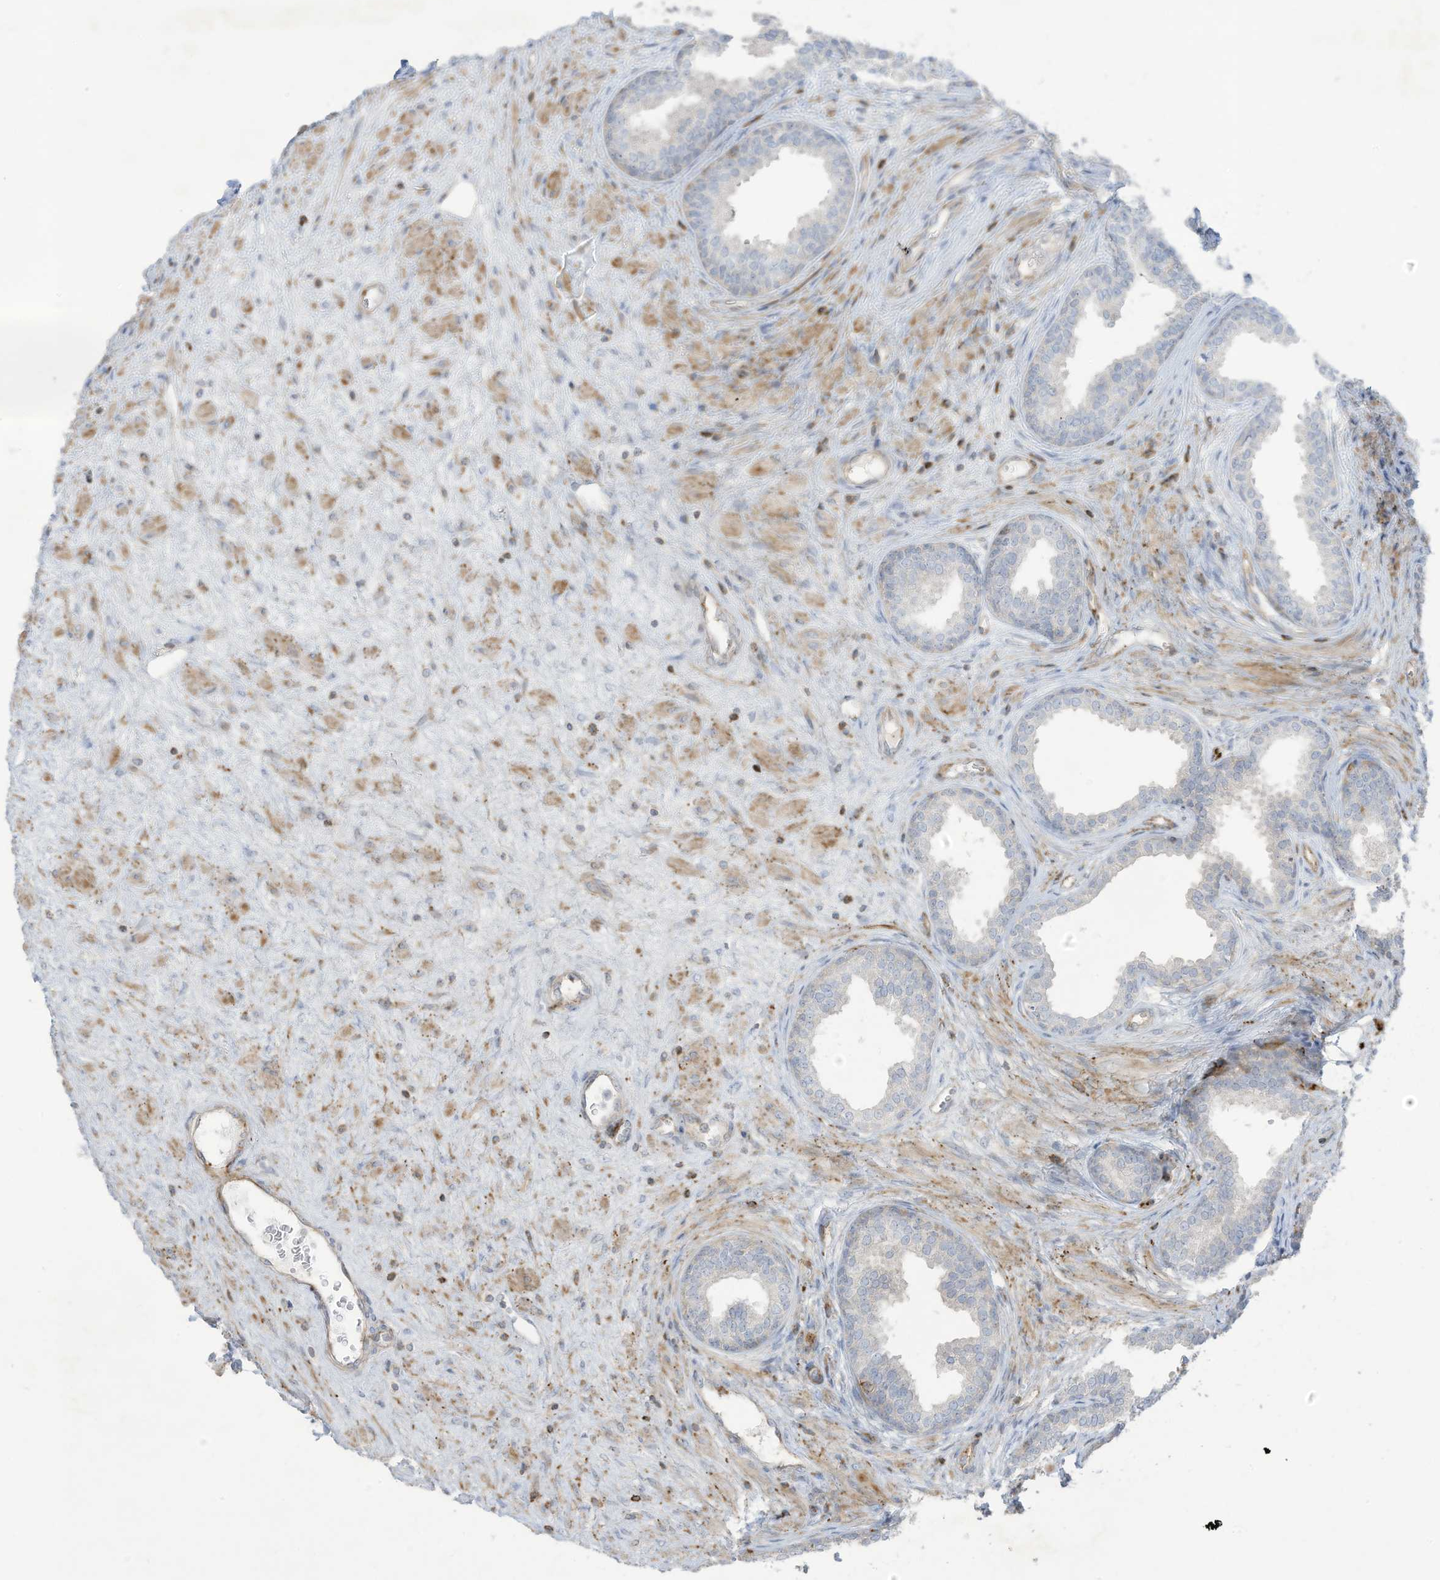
{"staining": {"intensity": "negative", "quantity": "none", "location": "none"}, "tissue": "prostate", "cell_type": "Glandular cells", "image_type": "normal", "snomed": [{"axis": "morphology", "description": "Normal tissue, NOS"}, {"axis": "topography", "description": "Prostate"}], "caption": "There is no significant staining in glandular cells of prostate. Brightfield microscopy of immunohistochemistry stained with DAB (brown) and hematoxylin (blue), captured at high magnification.", "gene": "THNSL2", "patient": {"sex": "male", "age": 76}}